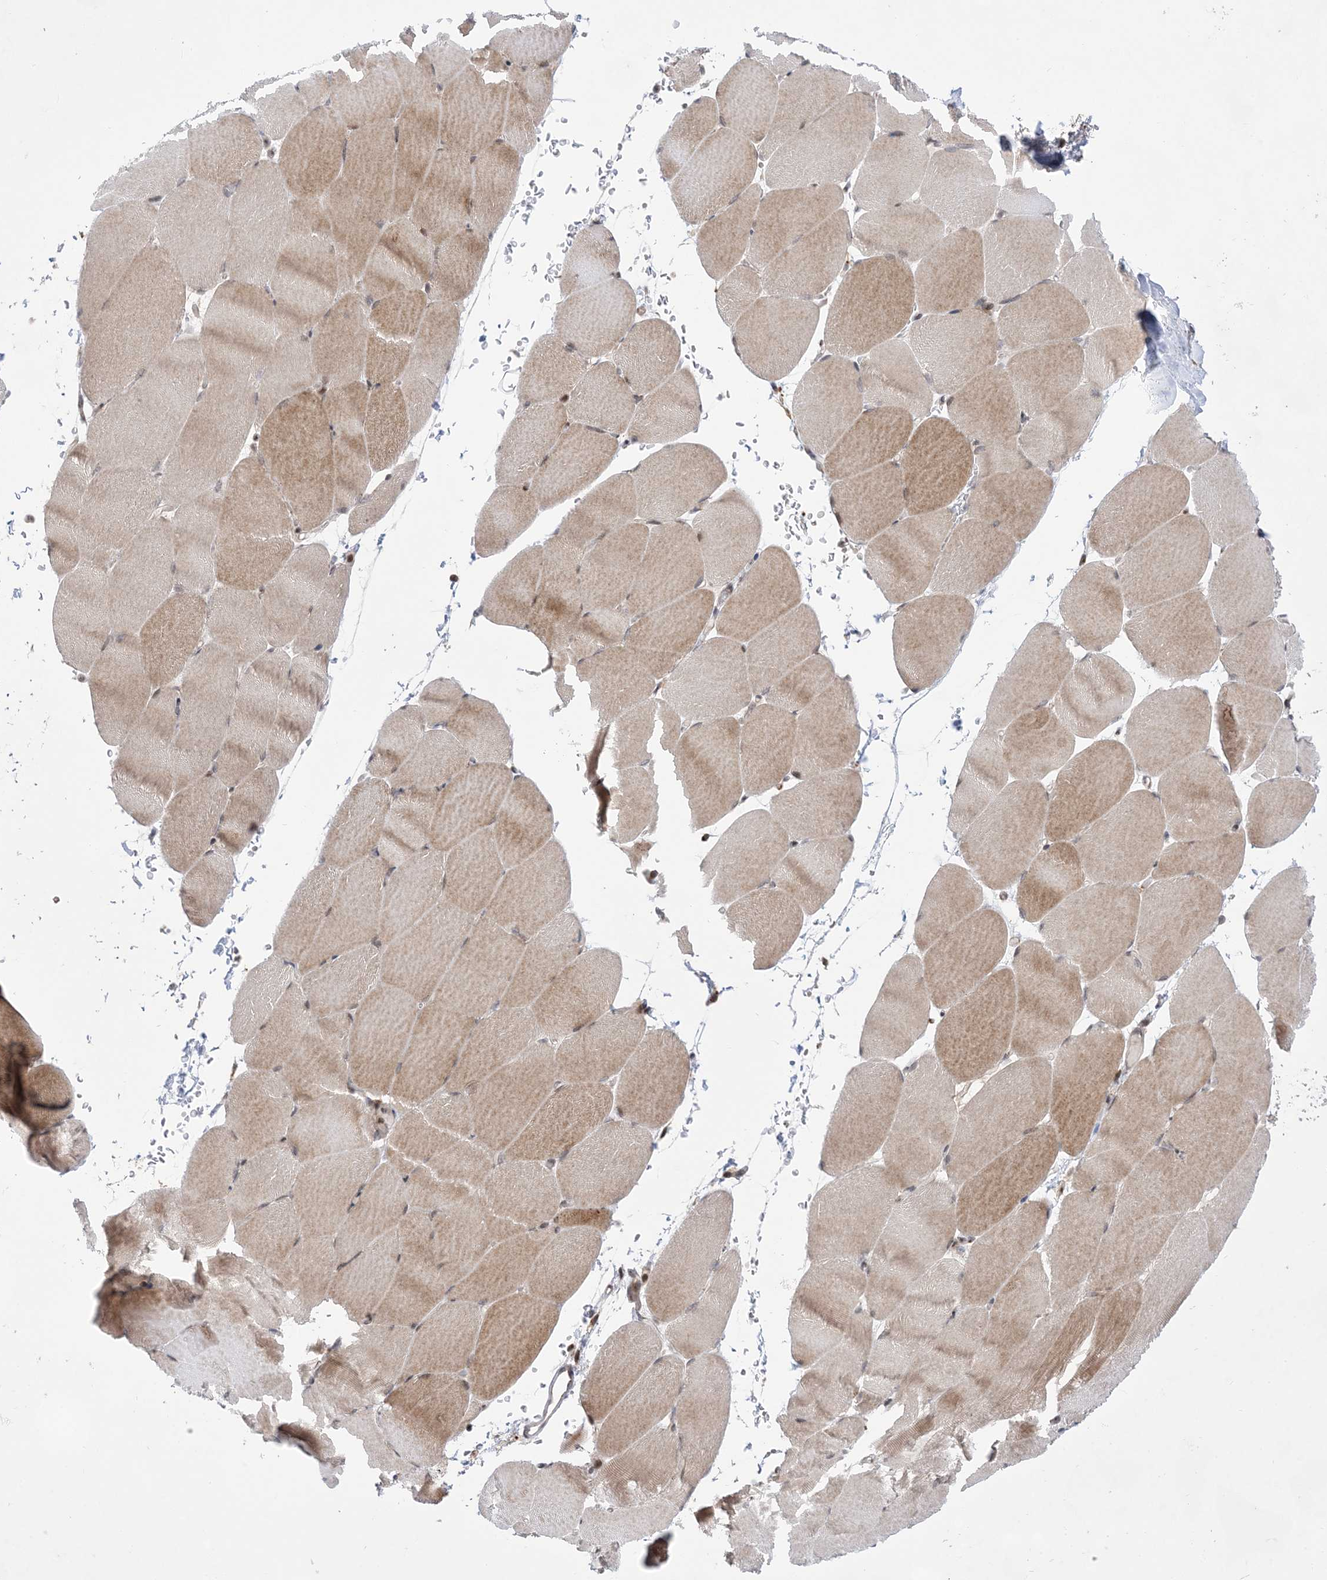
{"staining": {"intensity": "moderate", "quantity": "<25%", "location": "cytoplasmic/membranous"}, "tissue": "skeletal muscle", "cell_type": "Myocytes", "image_type": "normal", "snomed": [{"axis": "morphology", "description": "Normal tissue, NOS"}, {"axis": "topography", "description": "Skeletal muscle"}, {"axis": "topography", "description": "Parathyroid gland"}], "caption": "Brown immunohistochemical staining in unremarkable human skeletal muscle reveals moderate cytoplasmic/membranous staining in approximately <25% of myocytes.", "gene": "ANAPC15", "patient": {"sex": "female", "age": 37}}